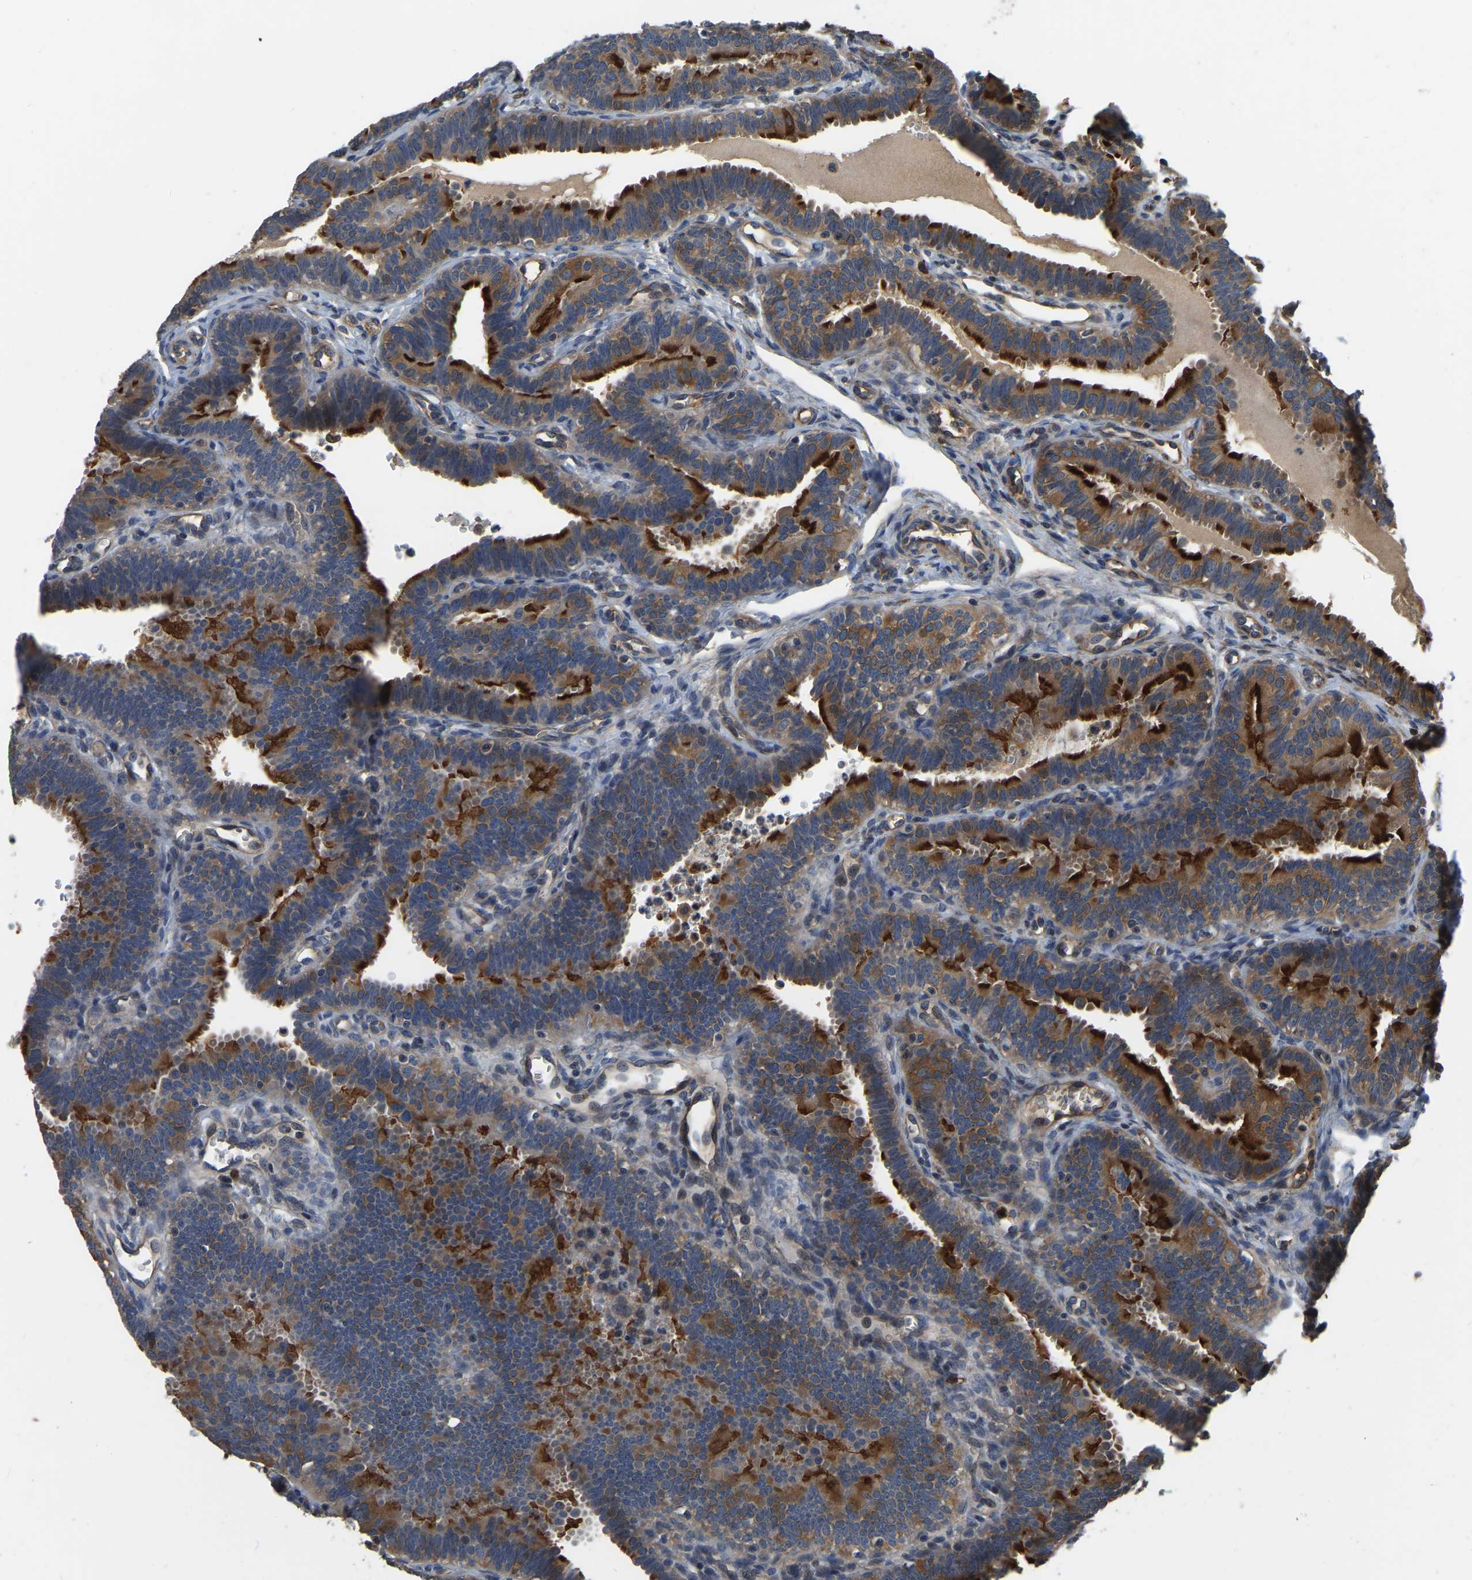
{"staining": {"intensity": "strong", "quantity": "25%-75%", "location": "cytoplasmic/membranous"}, "tissue": "fallopian tube", "cell_type": "Glandular cells", "image_type": "normal", "snomed": [{"axis": "morphology", "description": "Normal tissue, NOS"}, {"axis": "topography", "description": "Fallopian tube"}, {"axis": "topography", "description": "Placenta"}], "caption": "Unremarkable fallopian tube was stained to show a protein in brown. There is high levels of strong cytoplasmic/membranous expression in about 25%-75% of glandular cells.", "gene": "GARS1", "patient": {"sex": "female", "age": 34}}